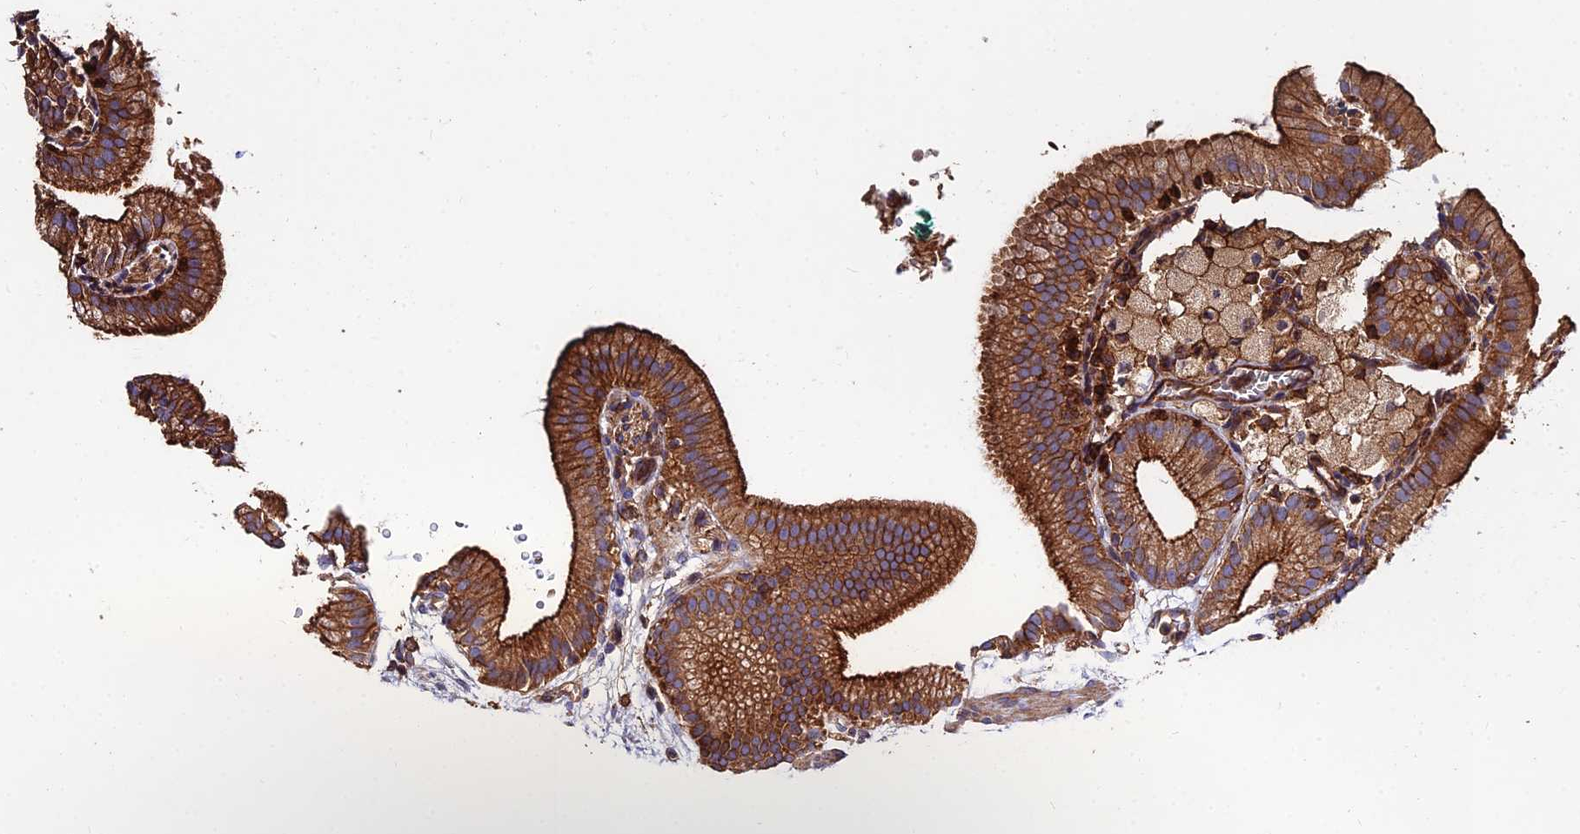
{"staining": {"intensity": "strong", "quantity": ">75%", "location": "cytoplasmic/membranous"}, "tissue": "gallbladder", "cell_type": "Glandular cells", "image_type": "normal", "snomed": [{"axis": "morphology", "description": "Normal tissue, NOS"}, {"axis": "topography", "description": "Gallbladder"}], "caption": "Gallbladder stained with immunohistochemistry demonstrates strong cytoplasmic/membranous positivity in approximately >75% of glandular cells.", "gene": "EXT1", "patient": {"sex": "male", "age": 55}}